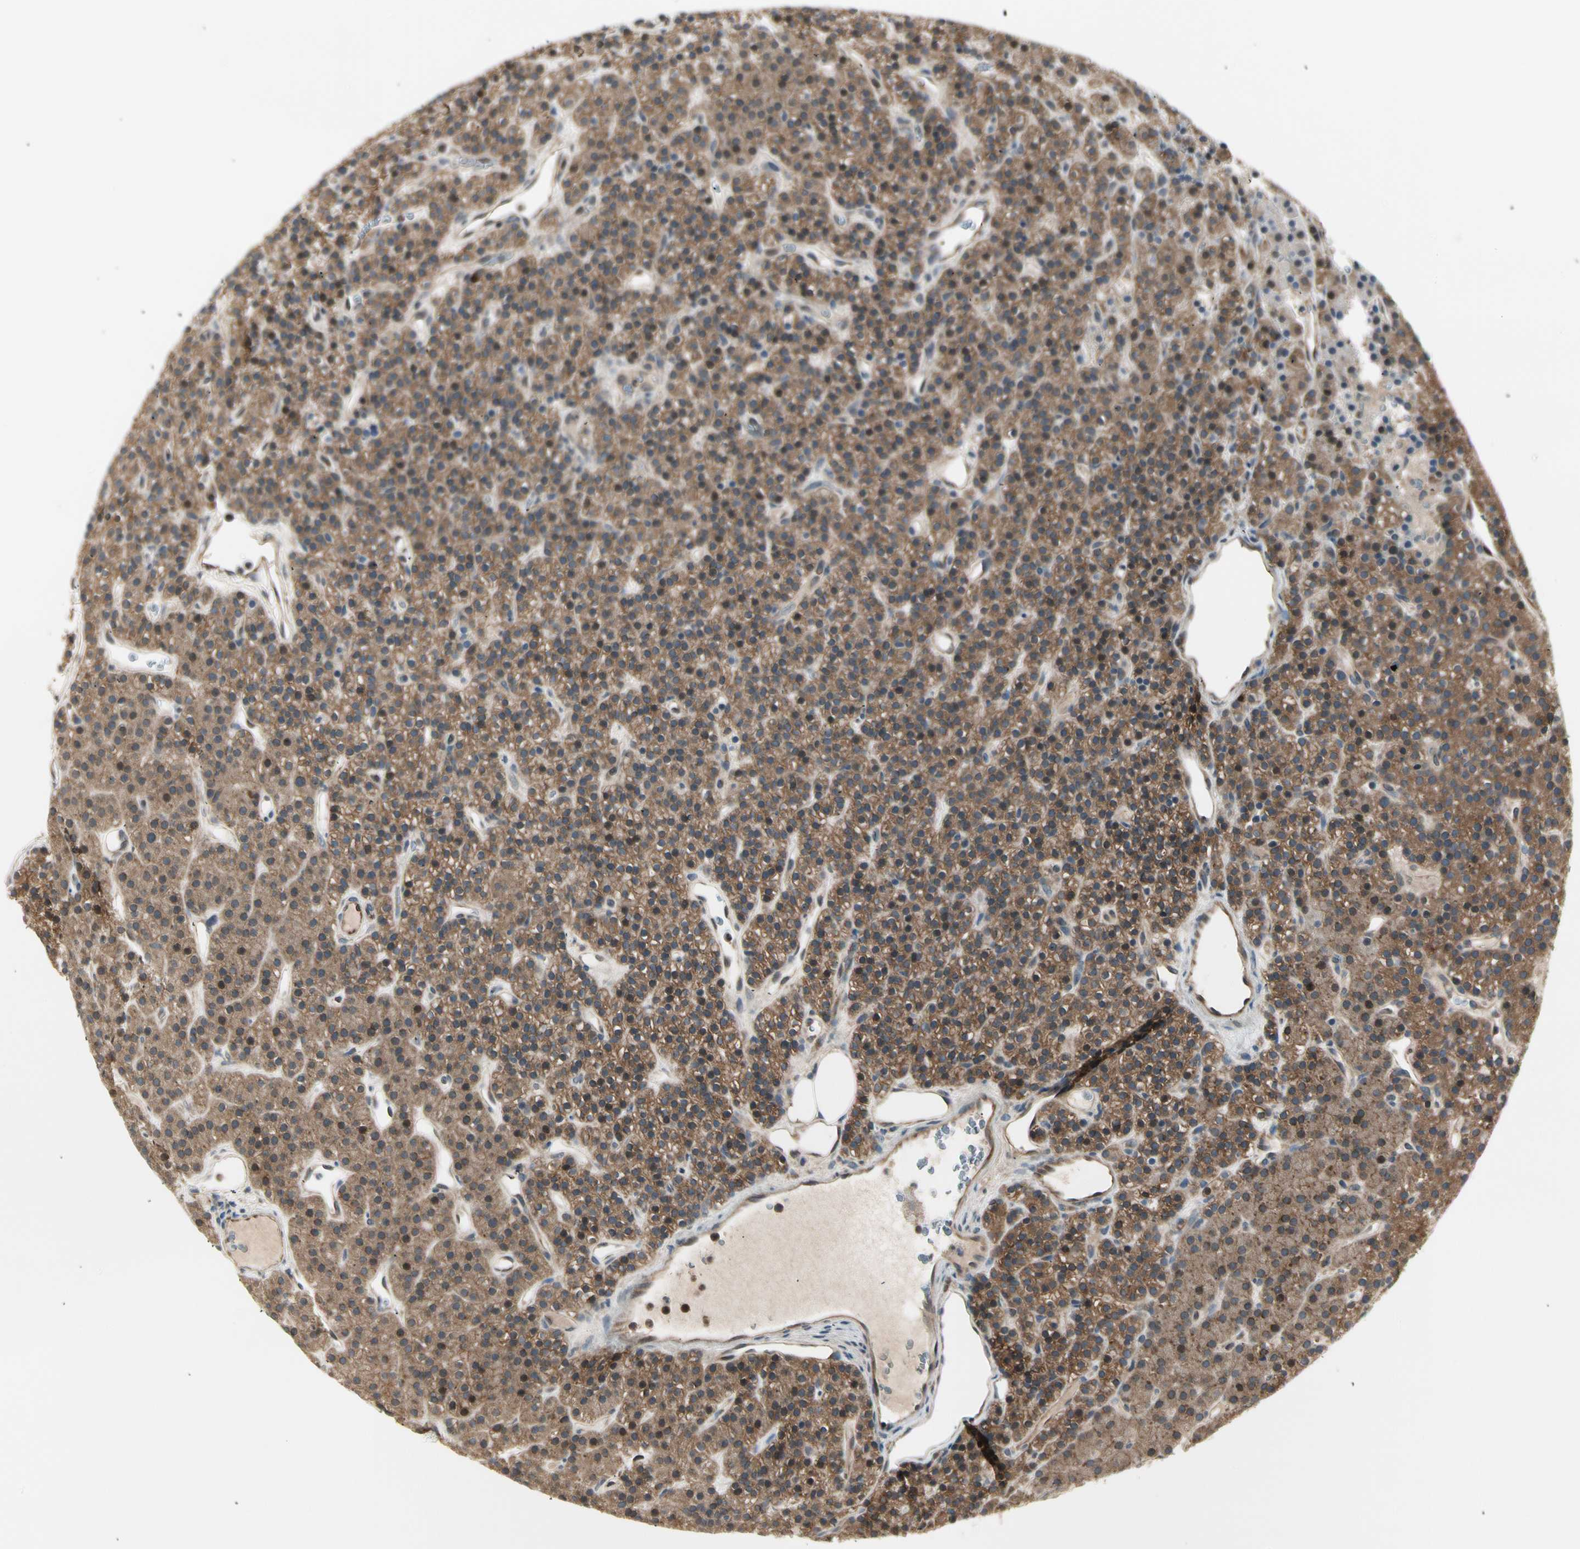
{"staining": {"intensity": "moderate", "quantity": ">75%", "location": "cytoplasmic/membranous"}, "tissue": "parathyroid gland", "cell_type": "Glandular cells", "image_type": "normal", "snomed": [{"axis": "morphology", "description": "Normal tissue, NOS"}, {"axis": "morphology", "description": "Hyperplasia, NOS"}, {"axis": "topography", "description": "Parathyroid gland"}], "caption": "Glandular cells demonstrate moderate cytoplasmic/membranous expression in approximately >75% of cells in normal parathyroid gland.", "gene": "OXSR1", "patient": {"sex": "male", "age": 44}}